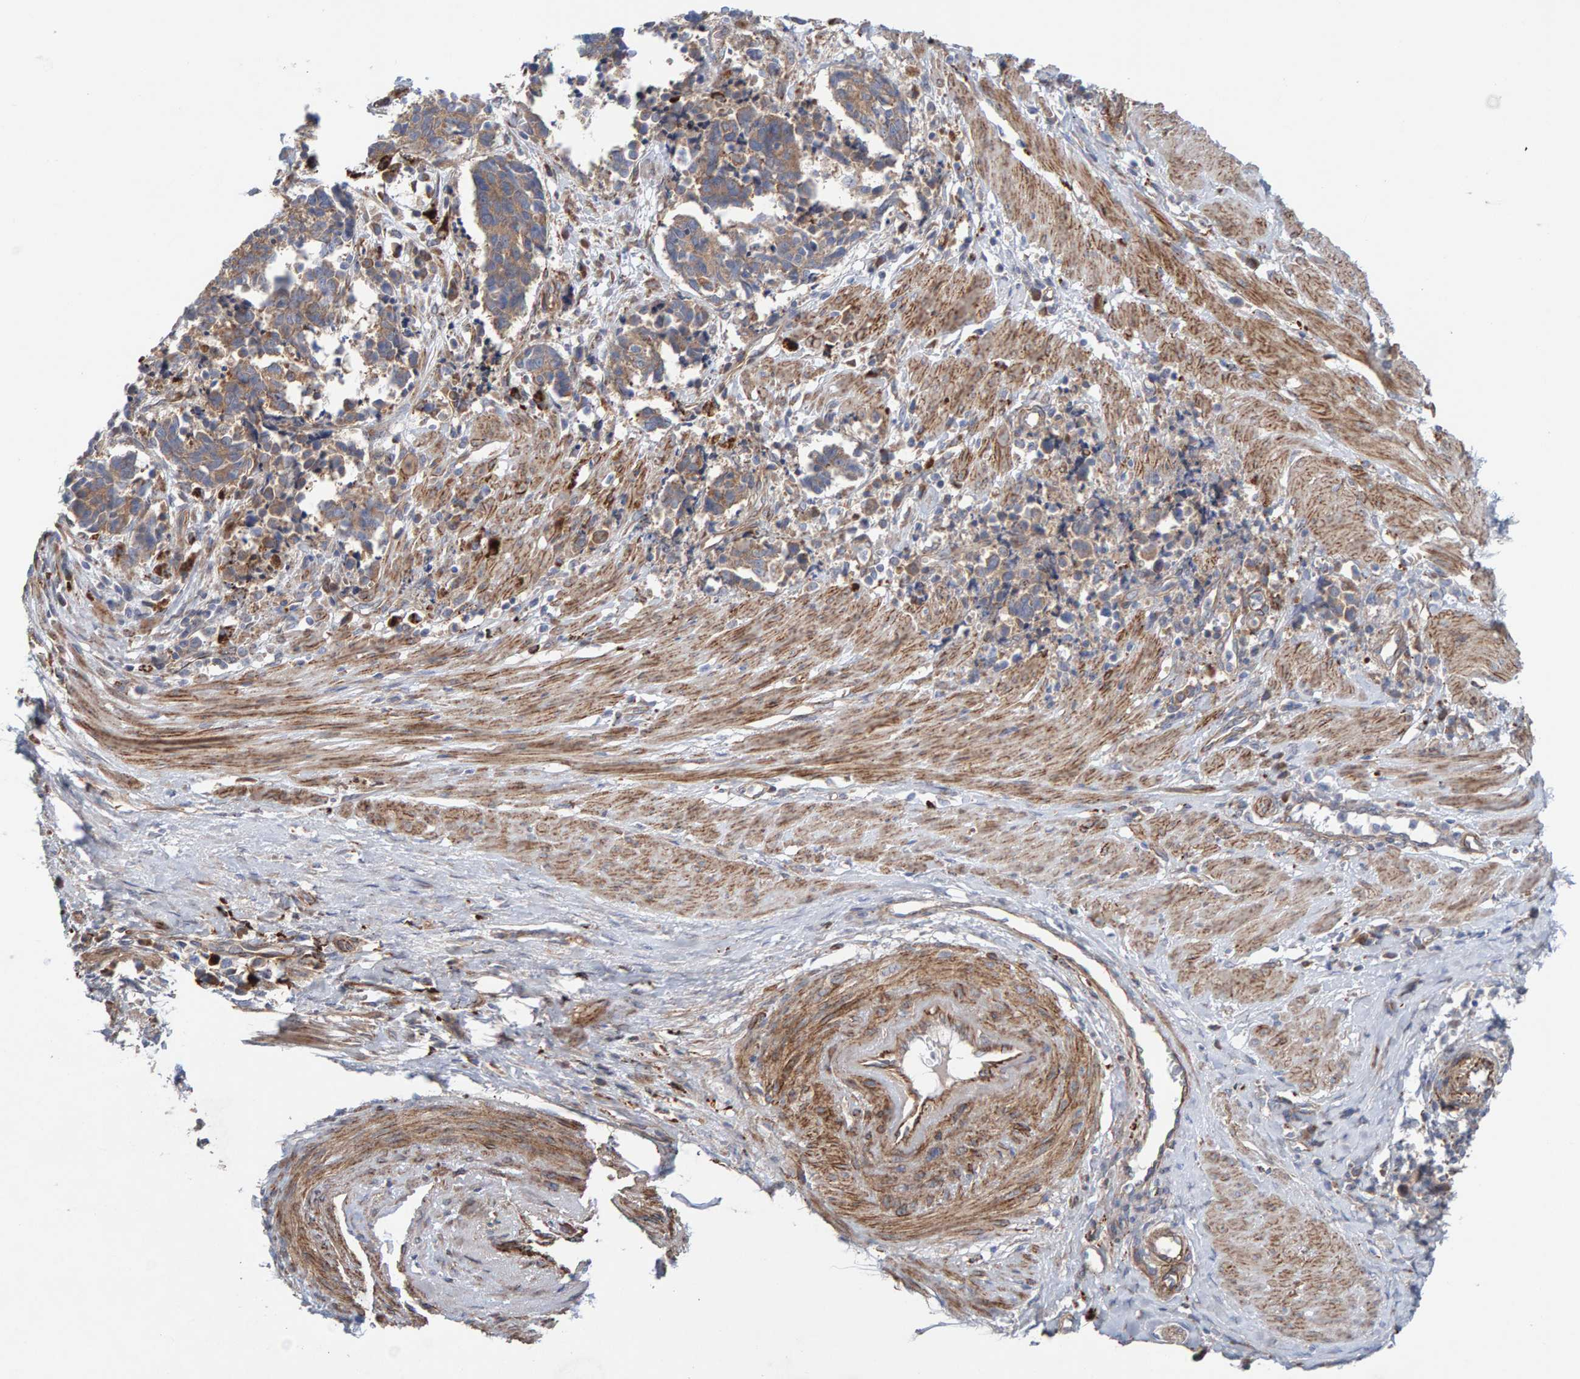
{"staining": {"intensity": "moderate", "quantity": ">75%", "location": "cytoplasmic/membranous"}, "tissue": "cervical cancer", "cell_type": "Tumor cells", "image_type": "cancer", "snomed": [{"axis": "morphology", "description": "Normal tissue, NOS"}, {"axis": "morphology", "description": "Squamous cell carcinoma, NOS"}, {"axis": "topography", "description": "Cervix"}], "caption": "Moderate cytoplasmic/membranous protein expression is identified in about >75% of tumor cells in squamous cell carcinoma (cervical).", "gene": "CDK5RAP3", "patient": {"sex": "female", "age": 35}}